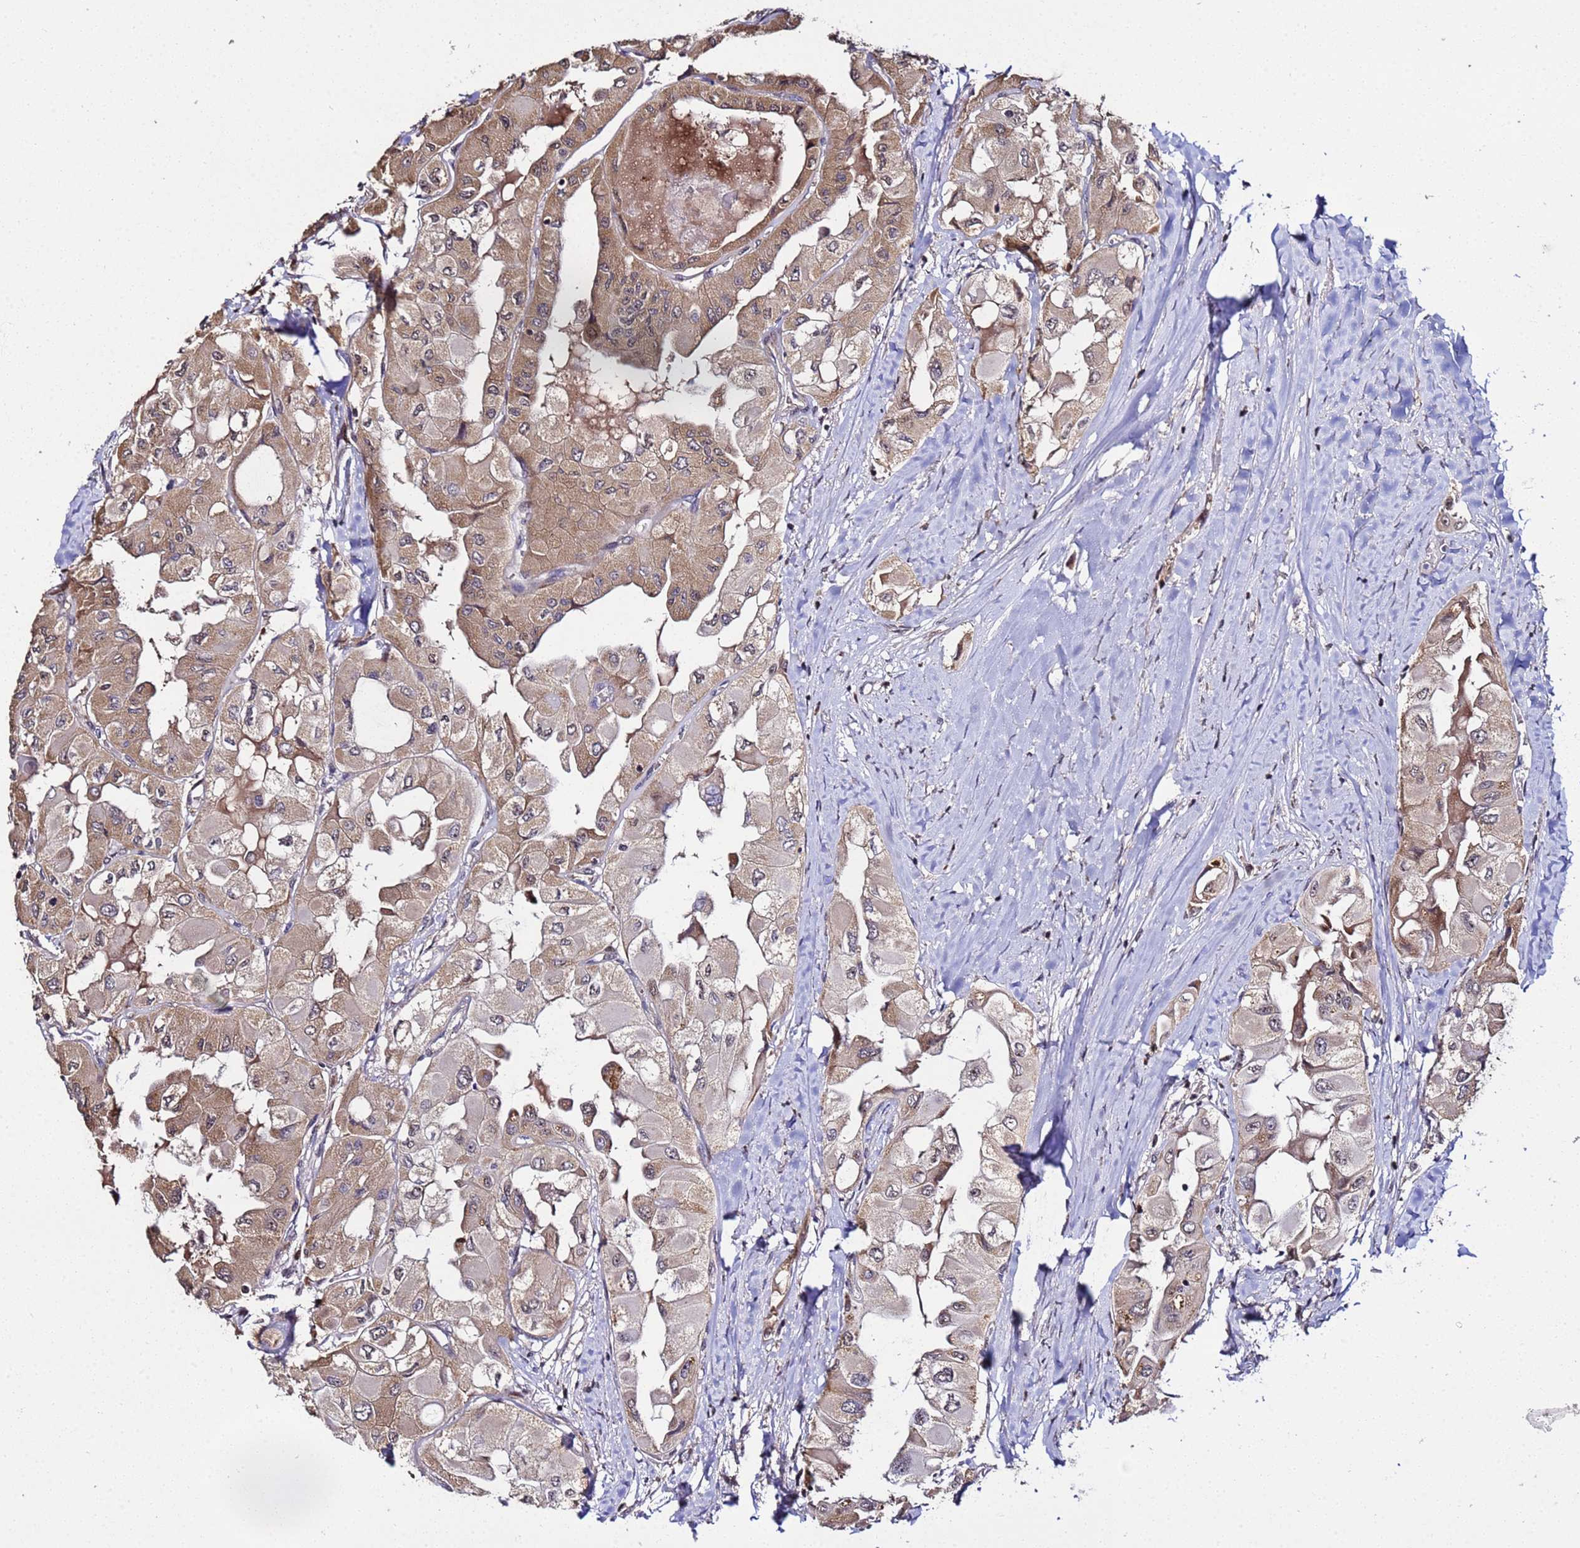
{"staining": {"intensity": "moderate", "quantity": ">75%", "location": "cytoplasmic/membranous,nuclear"}, "tissue": "thyroid cancer", "cell_type": "Tumor cells", "image_type": "cancer", "snomed": [{"axis": "morphology", "description": "Normal tissue, NOS"}, {"axis": "morphology", "description": "Papillary adenocarcinoma, NOS"}, {"axis": "topography", "description": "Thyroid gland"}], "caption": "Thyroid cancer (papillary adenocarcinoma) stained with a brown dye reveals moderate cytoplasmic/membranous and nuclear positive staining in approximately >75% of tumor cells.", "gene": "WNK4", "patient": {"sex": "female", "age": 59}}